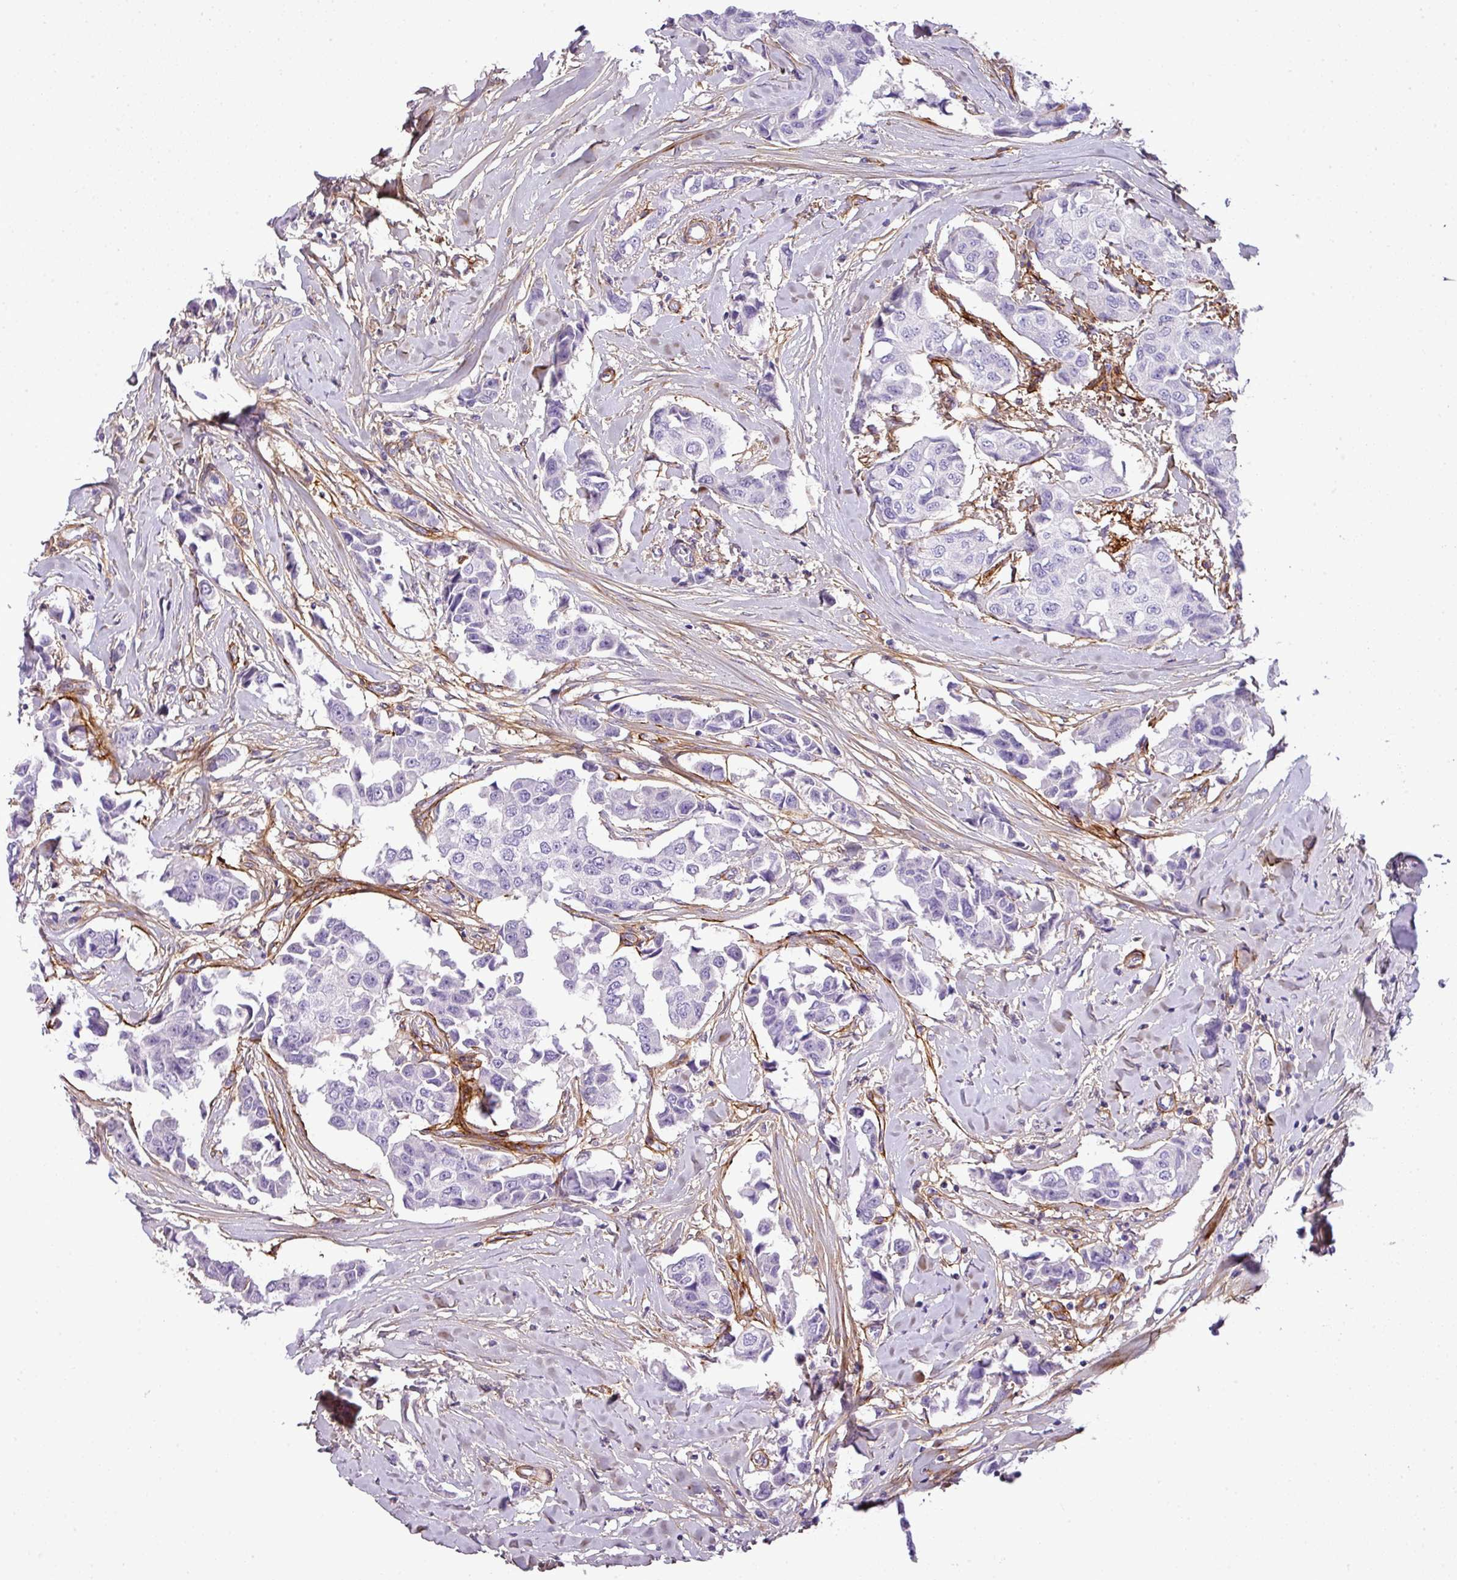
{"staining": {"intensity": "negative", "quantity": "none", "location": "none"}, "tissue": "breast cancer", "cell_type": "Tumor cells", "image_type": "cancer", "snomed": [{"axis": "morphology", "description": "Duct carcinoma"}, {"axis": "topography", "description": "Breast"}], "caption": "IHC photomicrograph of neoplastic tissue: infiltrating ductal carcinoma (breast) stained with DAB (3,3'-diaminobenzidine) demonstrates no significant protein expression in tumor cells.", "gene": "PARD6G", "patient": {"sex": "female", "age": 80}}